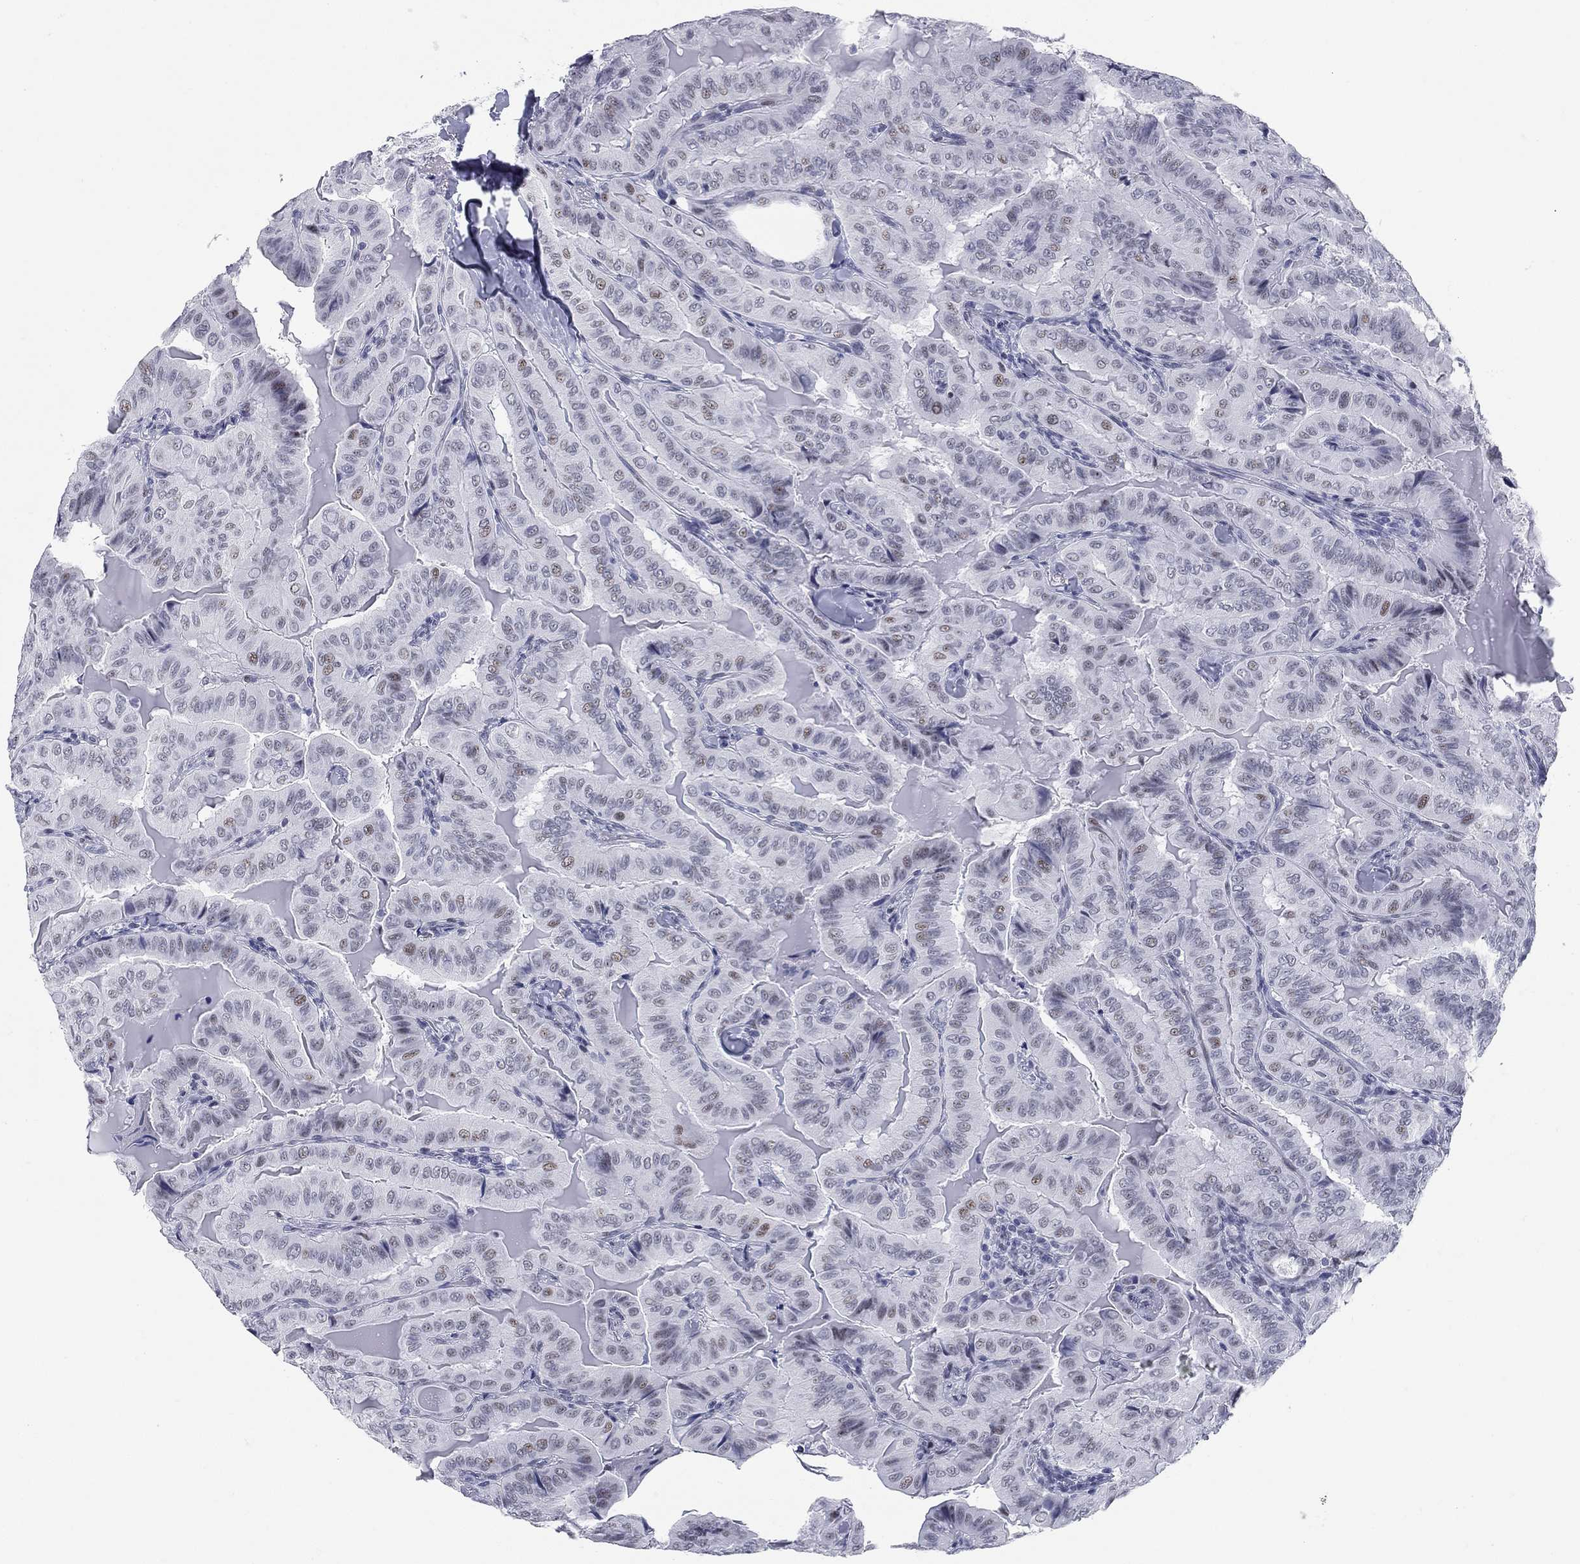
{"staining": {"intensity": "moderate", "quantity": "<25%", "location": "nuclear"}, "tissue": "thyroid cancer", "cell_type": "Tumor cells", "image_type": "cancer", "snomed": [{"axis": "morphology", "description": "Papillary adenocarcinoma, NOS"}, {"axis": "topography", "description": "Thyroid gland"}], "caption": "Immunohistochemistry (DAB (3,3'-diaminobenzidine)) staining of thyroid papillary adenocarcinoma shows moderate nuclear protein positivity in about <25% of tumor cells.", "gene": "ASF1B", "patient": {"sex": "female", "age": 68}}